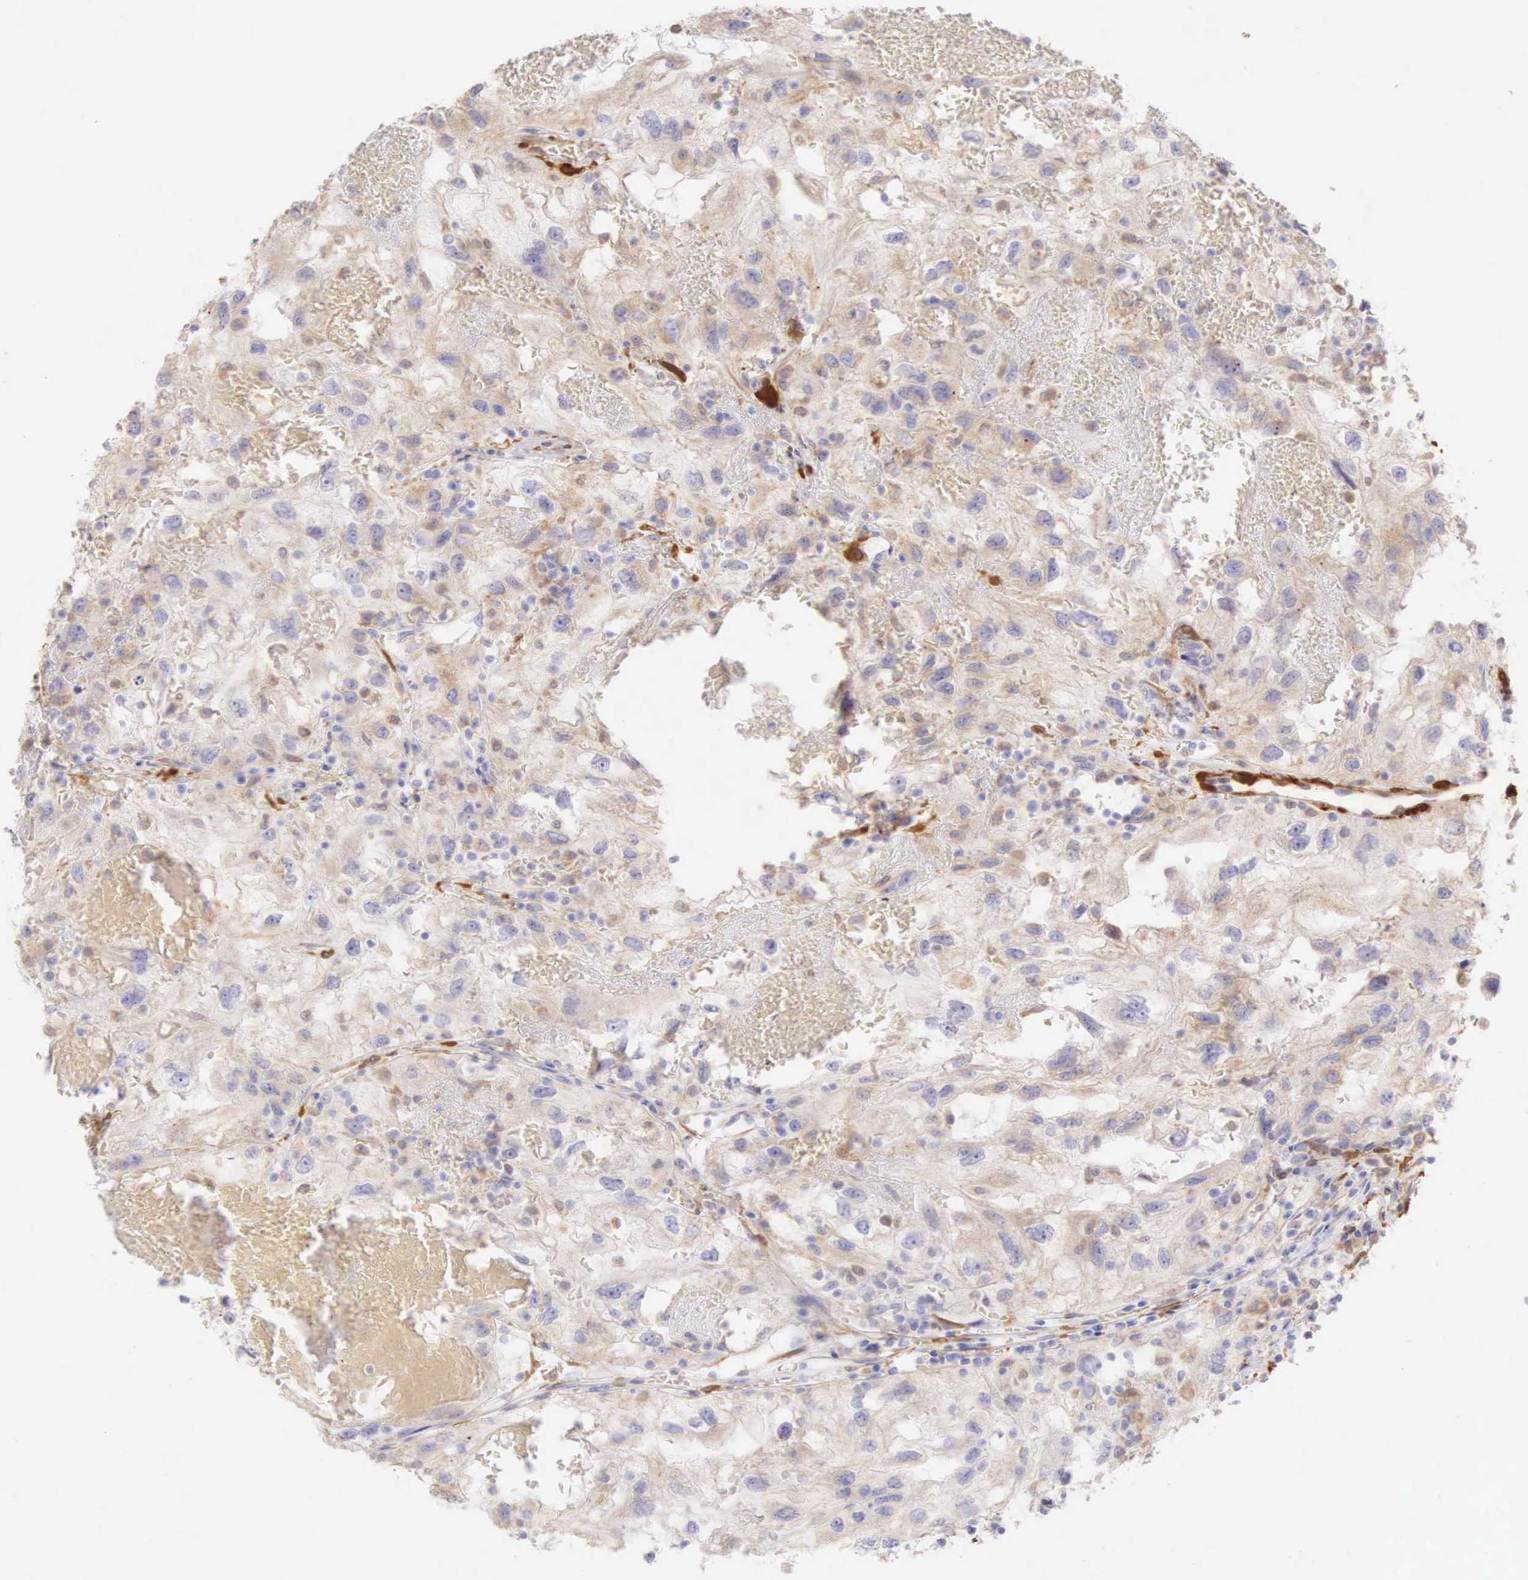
{"staining": {"intensity": "weak", "quantity": "<25%", "location": "cytoplasmic/membranous"}, "tissue": "renal cancer", "cell_type": "Tumor cells", "image_type": "cancer", "snomed": [{"axis": "morphology", "description": "Normal tissue, NOS"}, {"axis": "morphology", "description": "Adenocarcinoma, NOS"}, {"axis": "topography", "description": "Kidney"}], "caption": "Immunohistochemistry histopathology image of neoplastic tissue: human adenocarcinoma (renal) stained with DAB exhibits no significant protein positivity in tumor cells.", "gene": "CNN1", "patient": {"sex": "male", "age": 71}}